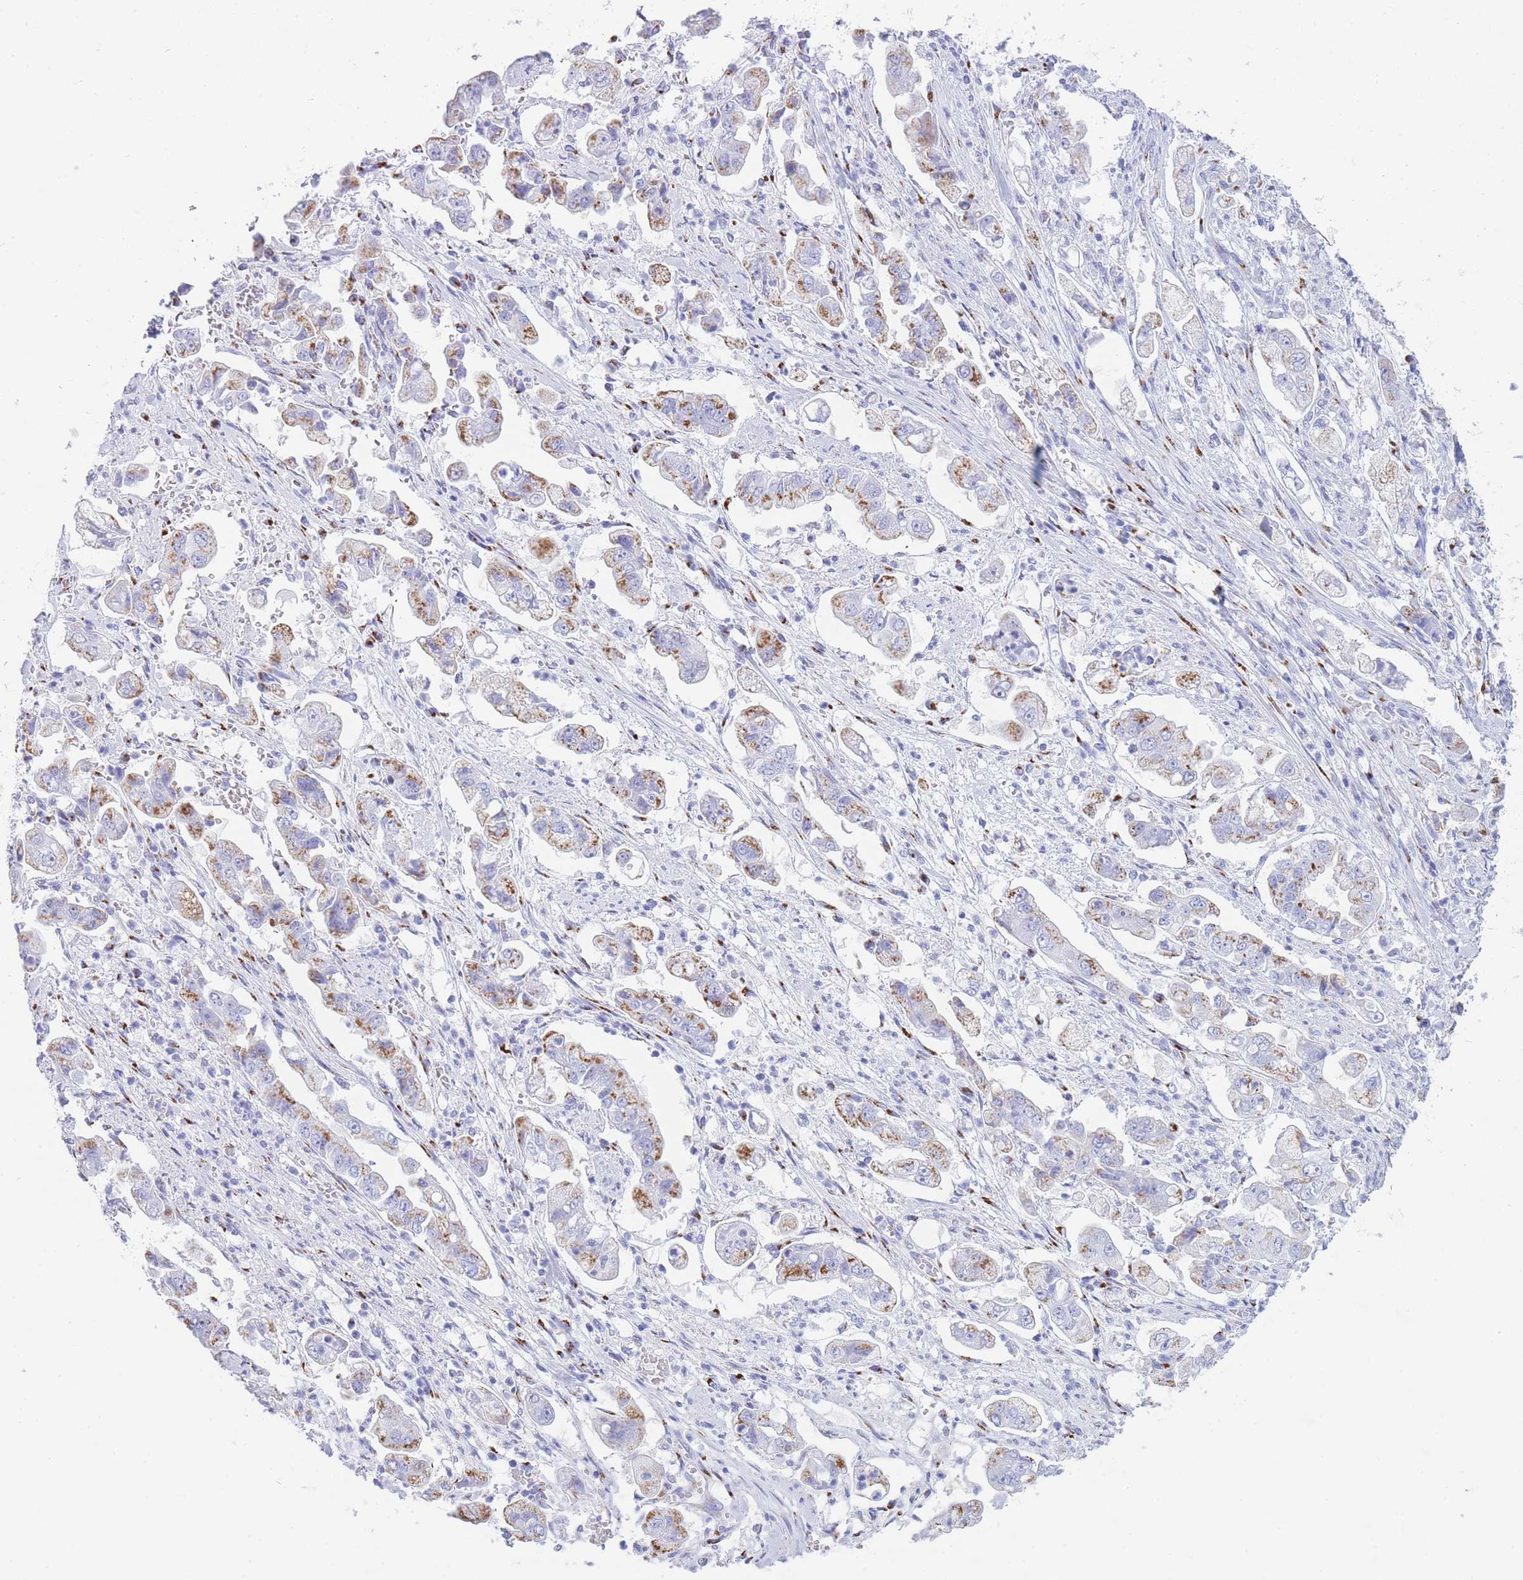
{"staining": {"intensity": "moderate", "quantity": "25%-75%", "location": "cytoplasmic/membranous"}, "tissue": "stomach cancer", "cell_type": "Tumor cells", "image_type": "cancer", "snomed": [{"axis": "morphology", "description": "Adenocarcinoma, NOS"}, {"axis": "topography", "description": "Stomach"}], "caption": "An immunohistochemistry (IHC) photomicrograph of neoplastic tissue is shown. Protein staining in brown labels moderate cytoplasmic/membranous positivity in stomach adenocarcinoma within tumor cells. Using DAB (3,3'-diaminobenzidine) (brown) and hematoxylin (blue) stains, captured at high magnification using brightfield microscopy.", "gene": "FAM3C", "patient": {"sex": "male", "age": 62}}